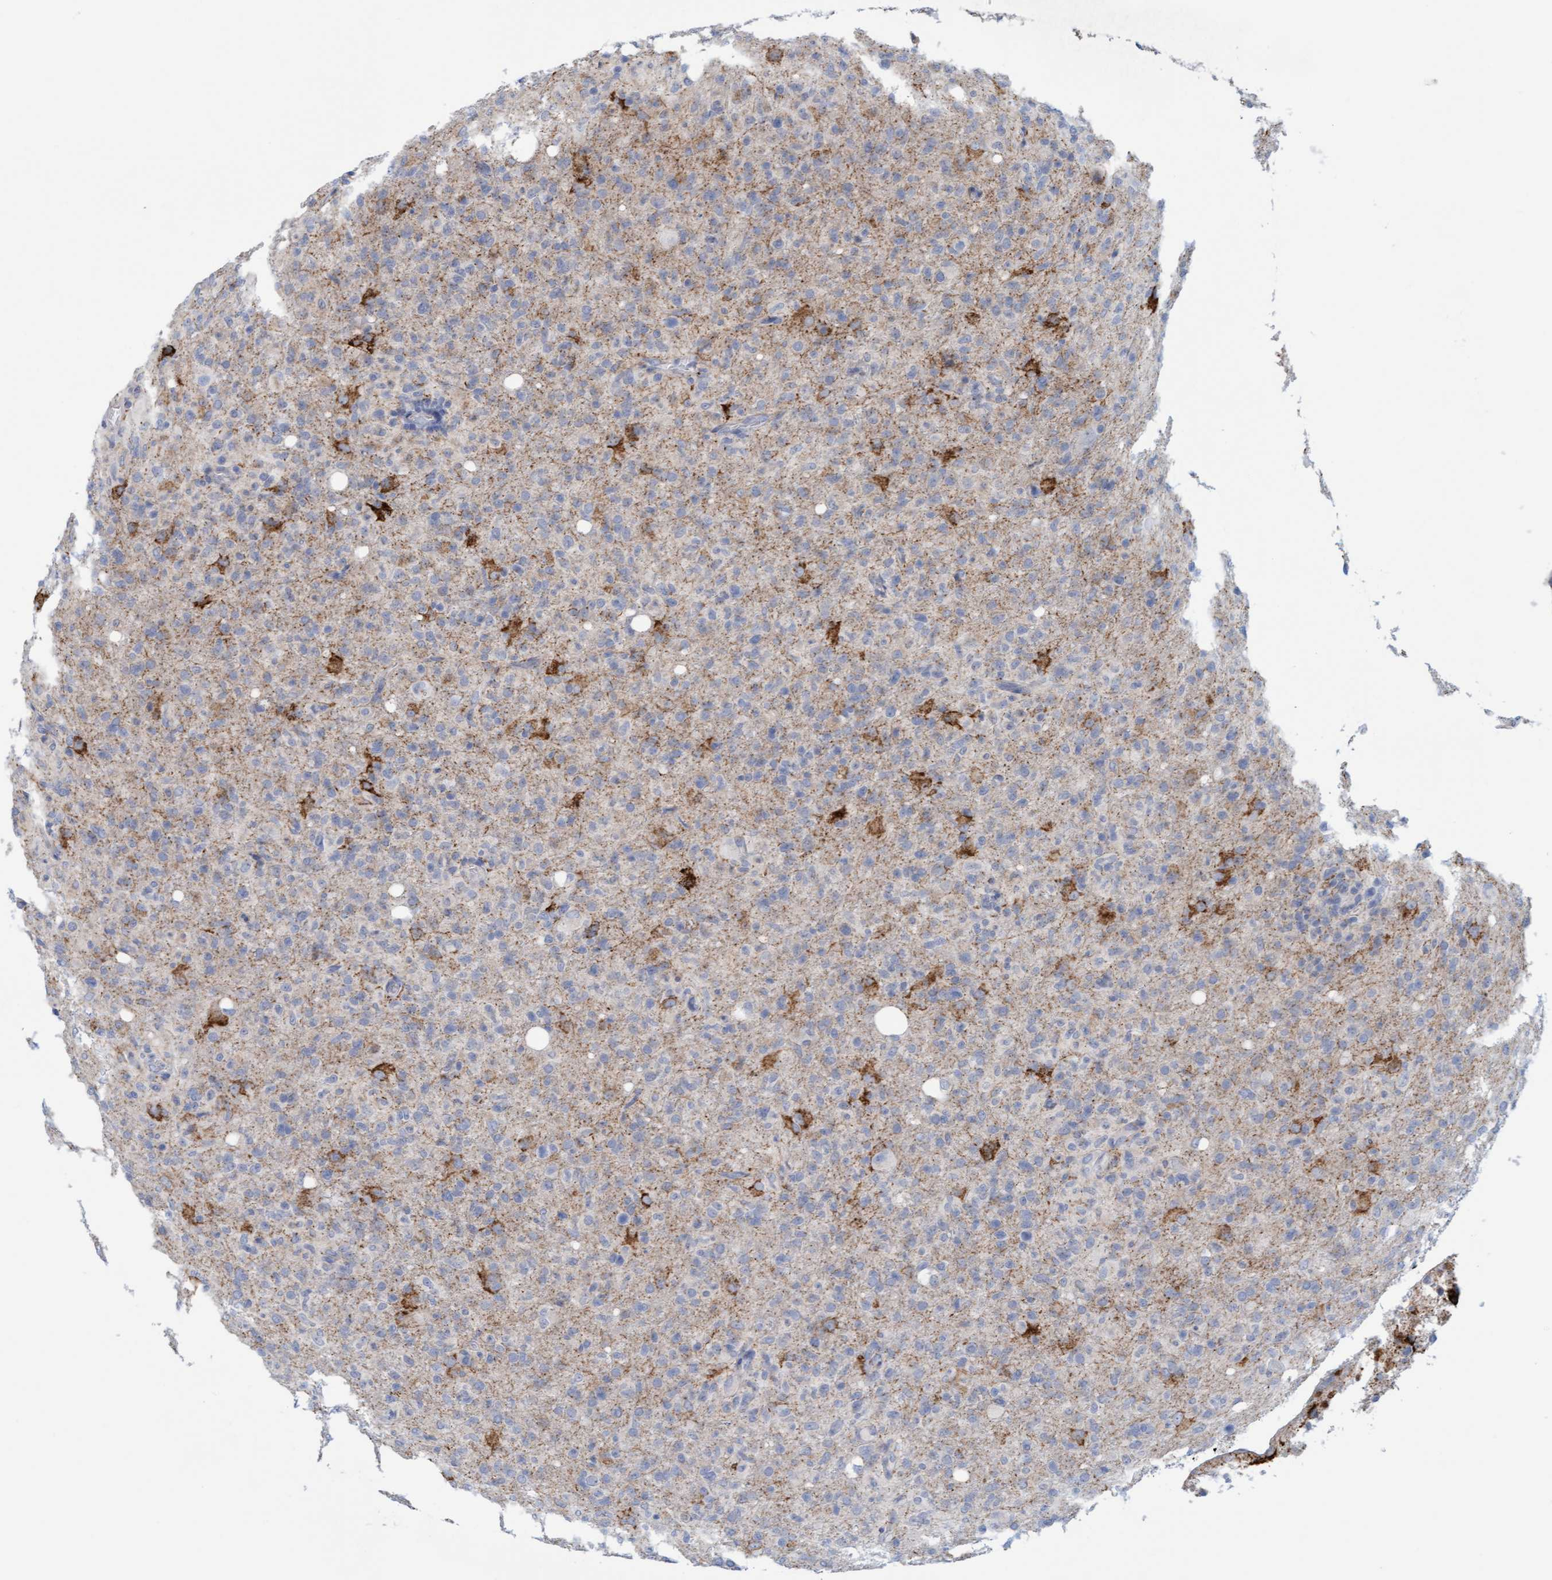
{"staining": {"intensity": "negative", "quantity": "none", "location": "none"}, "tissue": "glioma", "cell_type": "Tumor cells", "image_type": "cancer", "snomed": [{"axis": "morphology", "description": "Glioma, malignant, High grade"}, {"axis": "topography", "description": "Brain"}], "caption": "Immunohistochemistry (IHC) image of glioma stained for a protein (brown), which demonstrates no positivity in tumor cells.", "gene": "ZC3H3", "patient": {"sex": "female", "age": 57}}